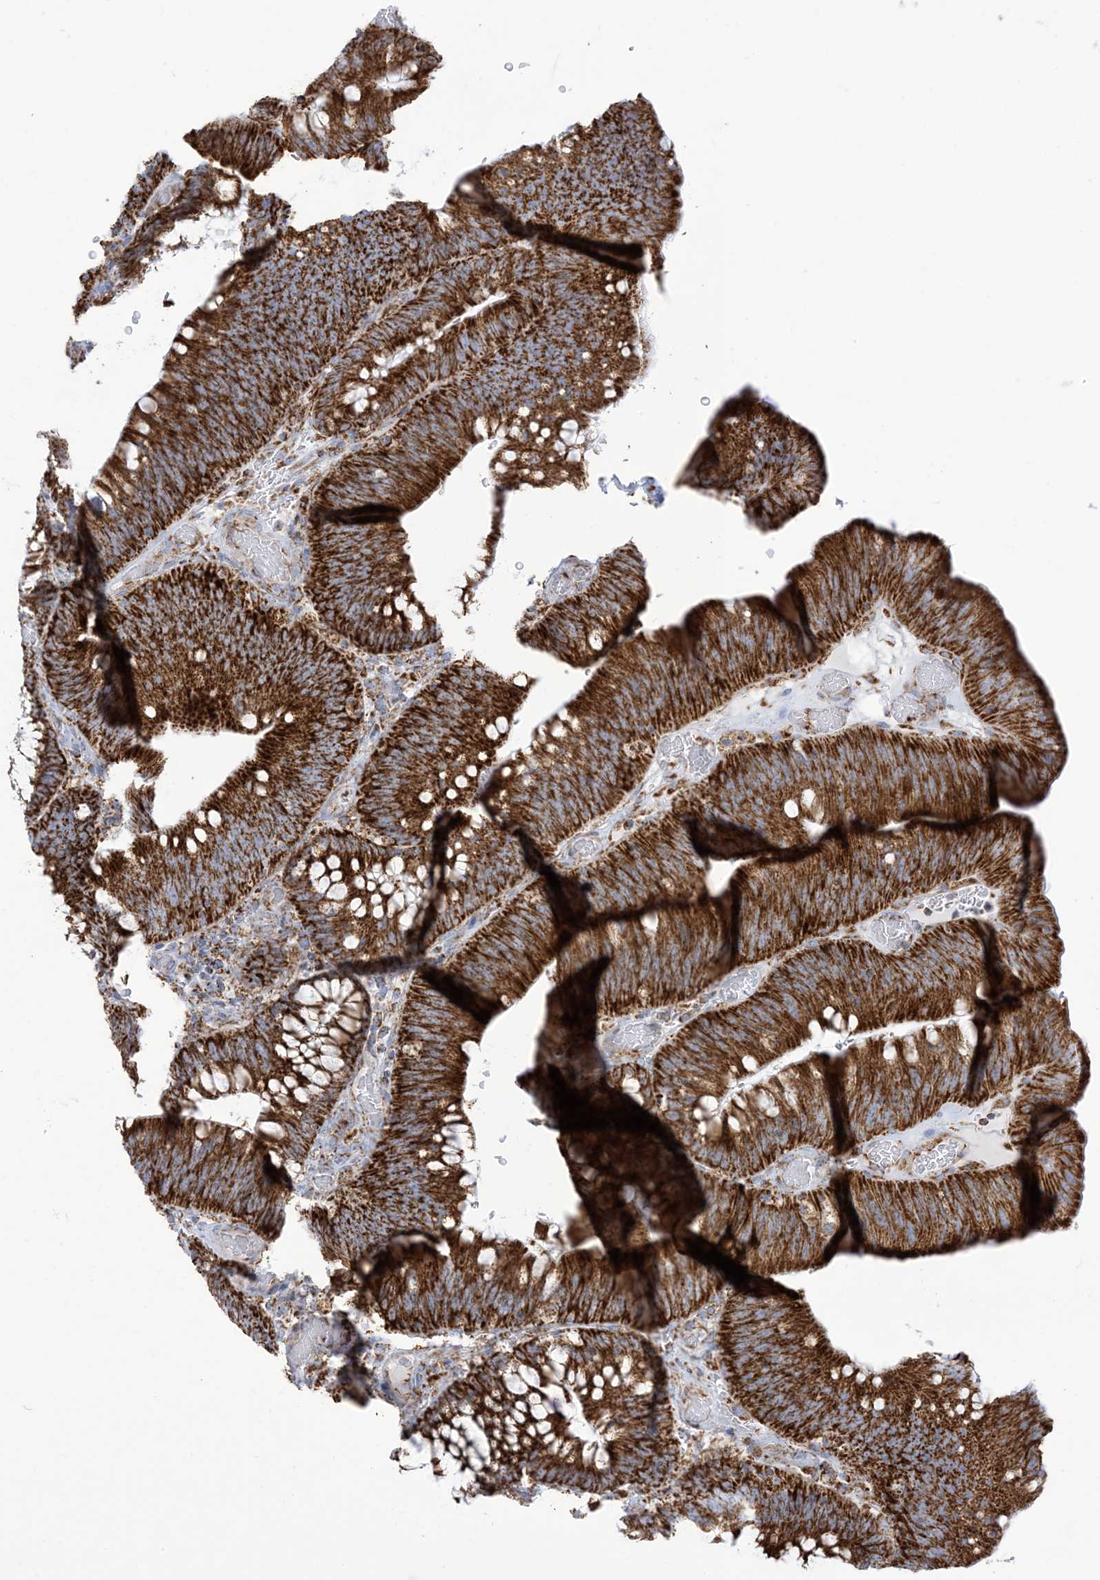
{"staining": {"intensity": "strong", "quantity": ">75%", "location": "cytoplasmic/membranous"}, "tissue": "colorectal cancer", "cell_type": "Tumor cells", "image_type": "cancer", "snomed": [{"axis": "morphology", "description": "Normal tissue, NOS"}, {"axis": "topography", "description": "Colon"}], "caption": "About >75% of tumor cells in human colorectal cancer show strong cytoplasmic/membranous protein staining as visualized by brown immunohistochemical staining.", "gene": "SAMM50", "patient": {"sex": "female", "age": 82}}